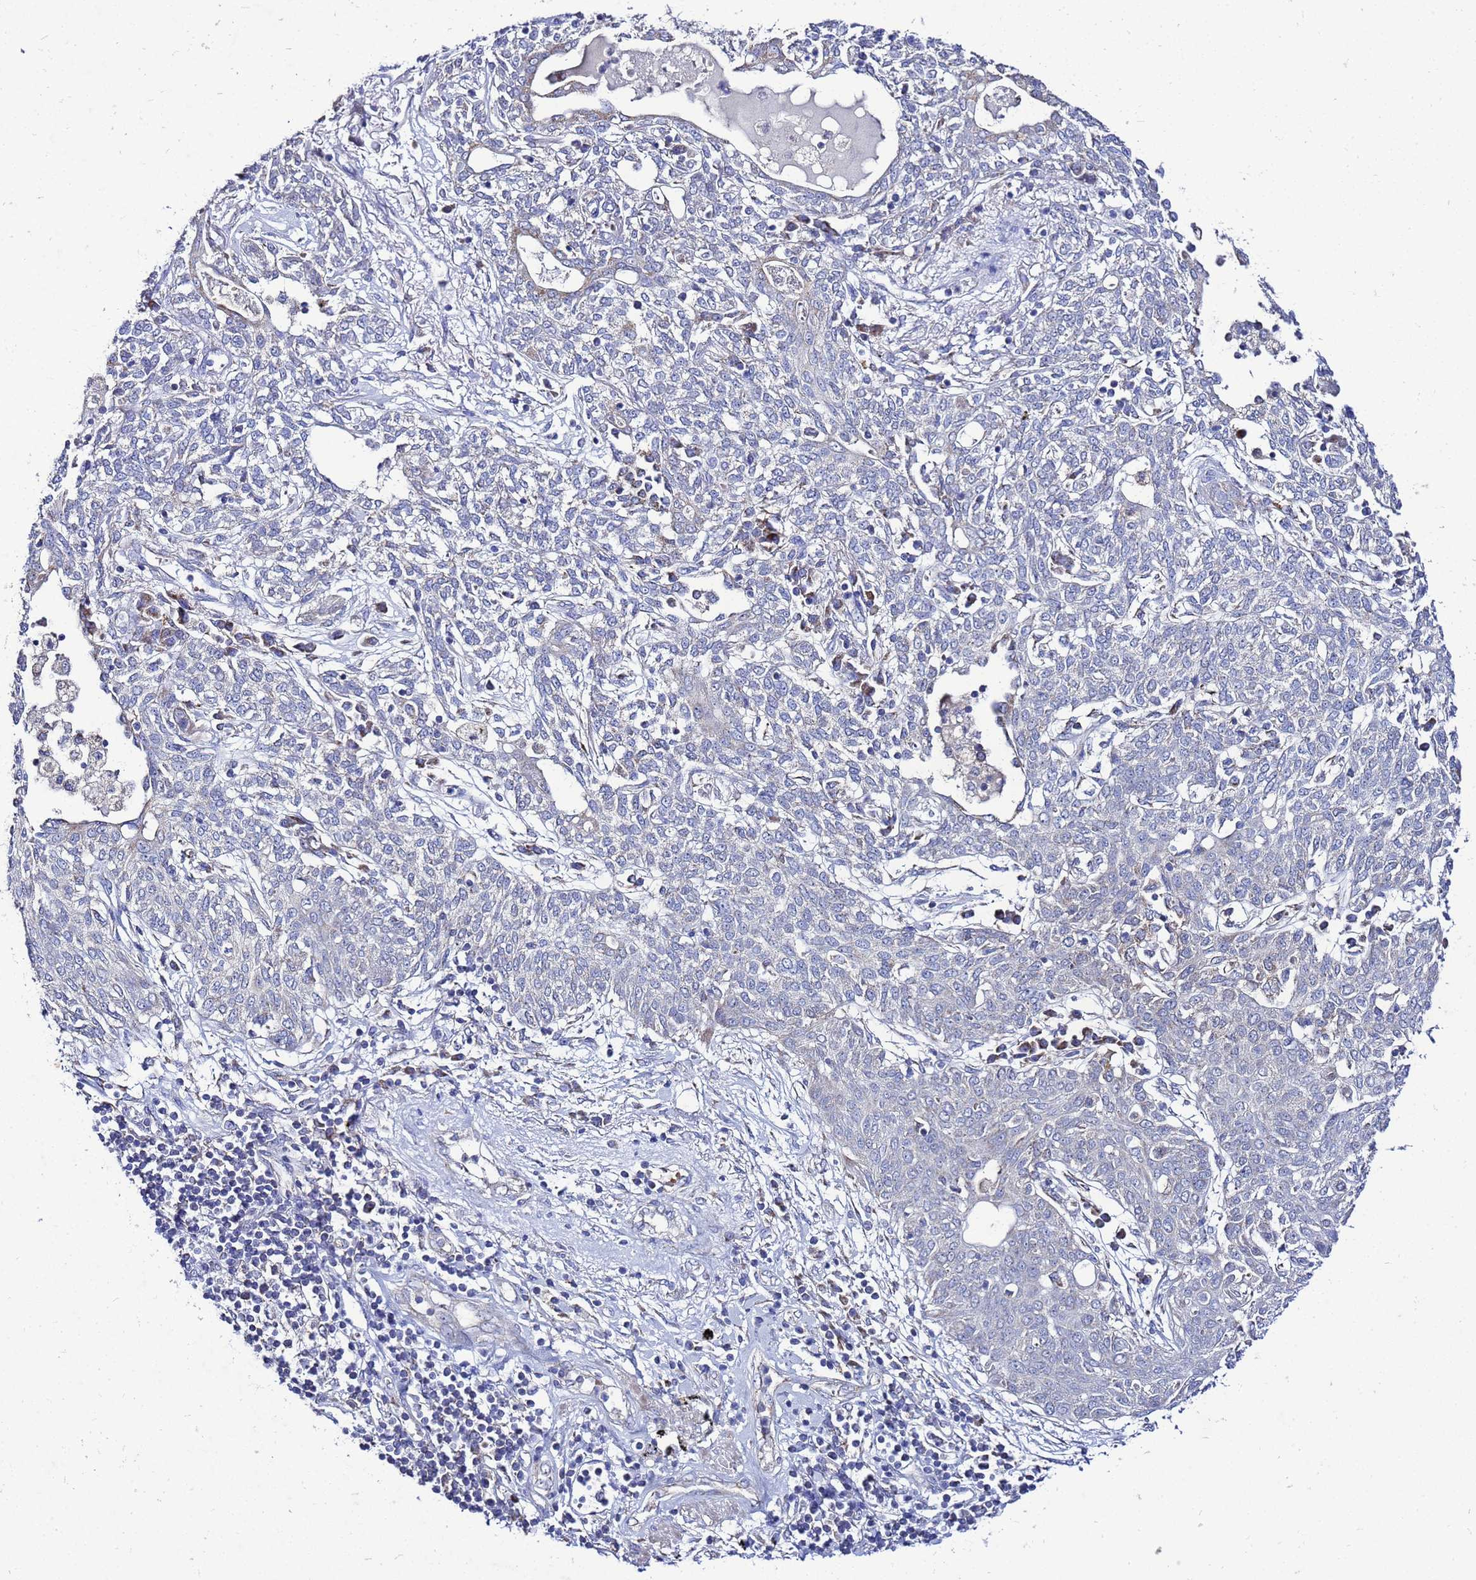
{"staining": {"intensity": "weak", "quantity": "<25%", "location": "cytoplasmic/membranous"}, "tissue": "lung cancer", "cell_type": "Tumor cells", "image_type": "cancer", "snomed": [{"axis": "morphology", "description": "Squamous cell carcinoma, NOS"}, {"axis": "topography", "description": "Lung"}], "caption": "IHC photomicrograph of neoplastic tissue: human lung cancer stained with DAB shows no significant protein expression in tumor cells.", "gene": "FAHD2A", "patient": {"sex": "female", "age": 70}}